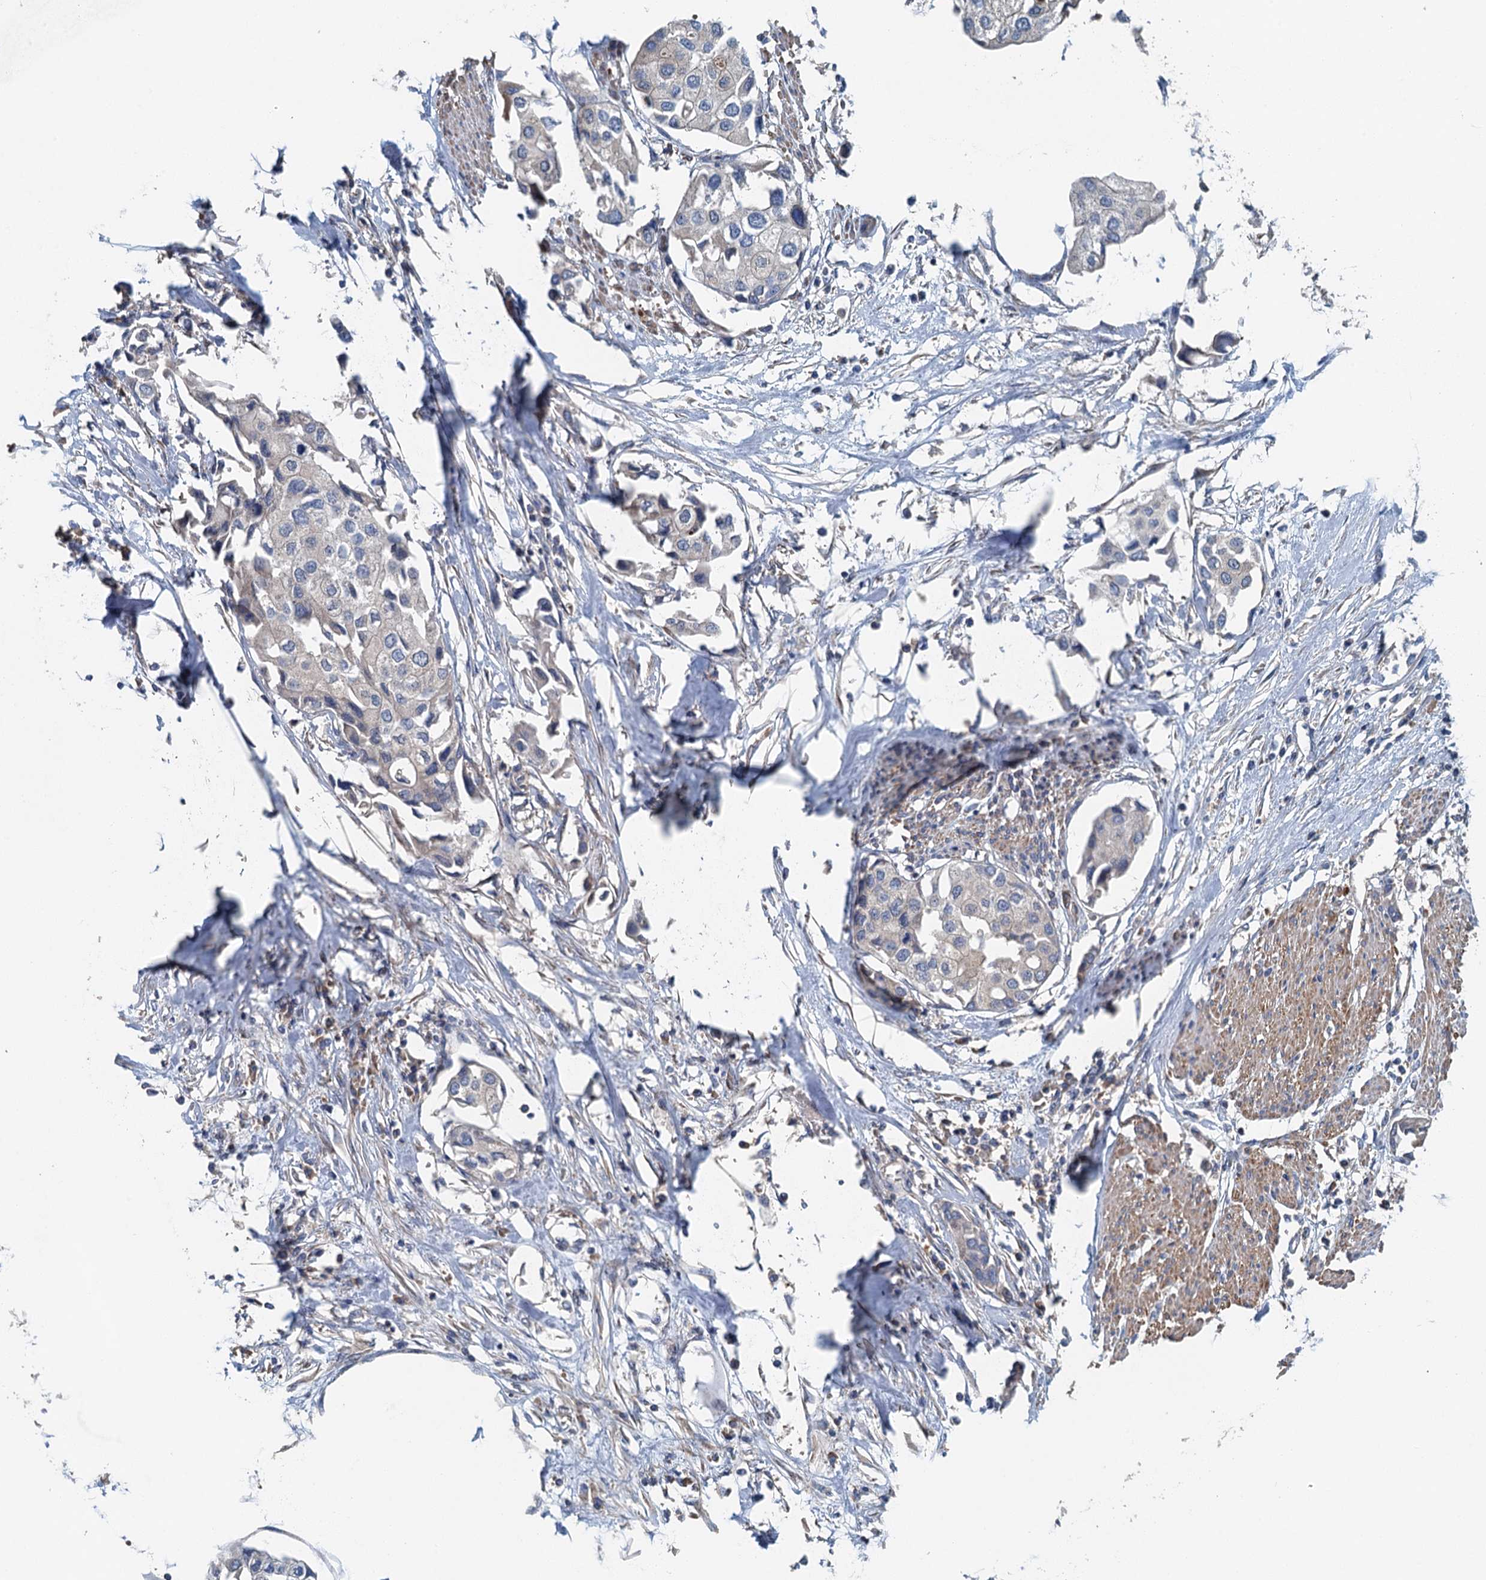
{"staining": {"intensity": "negative", "quantity": "none", "location": "none"}, "tissue": "urothelial cancer", "cell_type": "Tumor cells", "image_type": "cancer", "snomed": [{"axis": "morphology", "description": "Urothelial carcinoma, High grade"}, {"axis": "topography", "description": "Urinary bladder"}], "caption": "Tumor cells show no significant protein staining in urothelial cancer. The staining was performed using DAB to visualize the protein expression in brown, while the nuclei were stained in blue with hematoxylin (Magnification: 20x).", "gene": "PPP1R14D", "patient": {"sex": "male", "age": 64}}